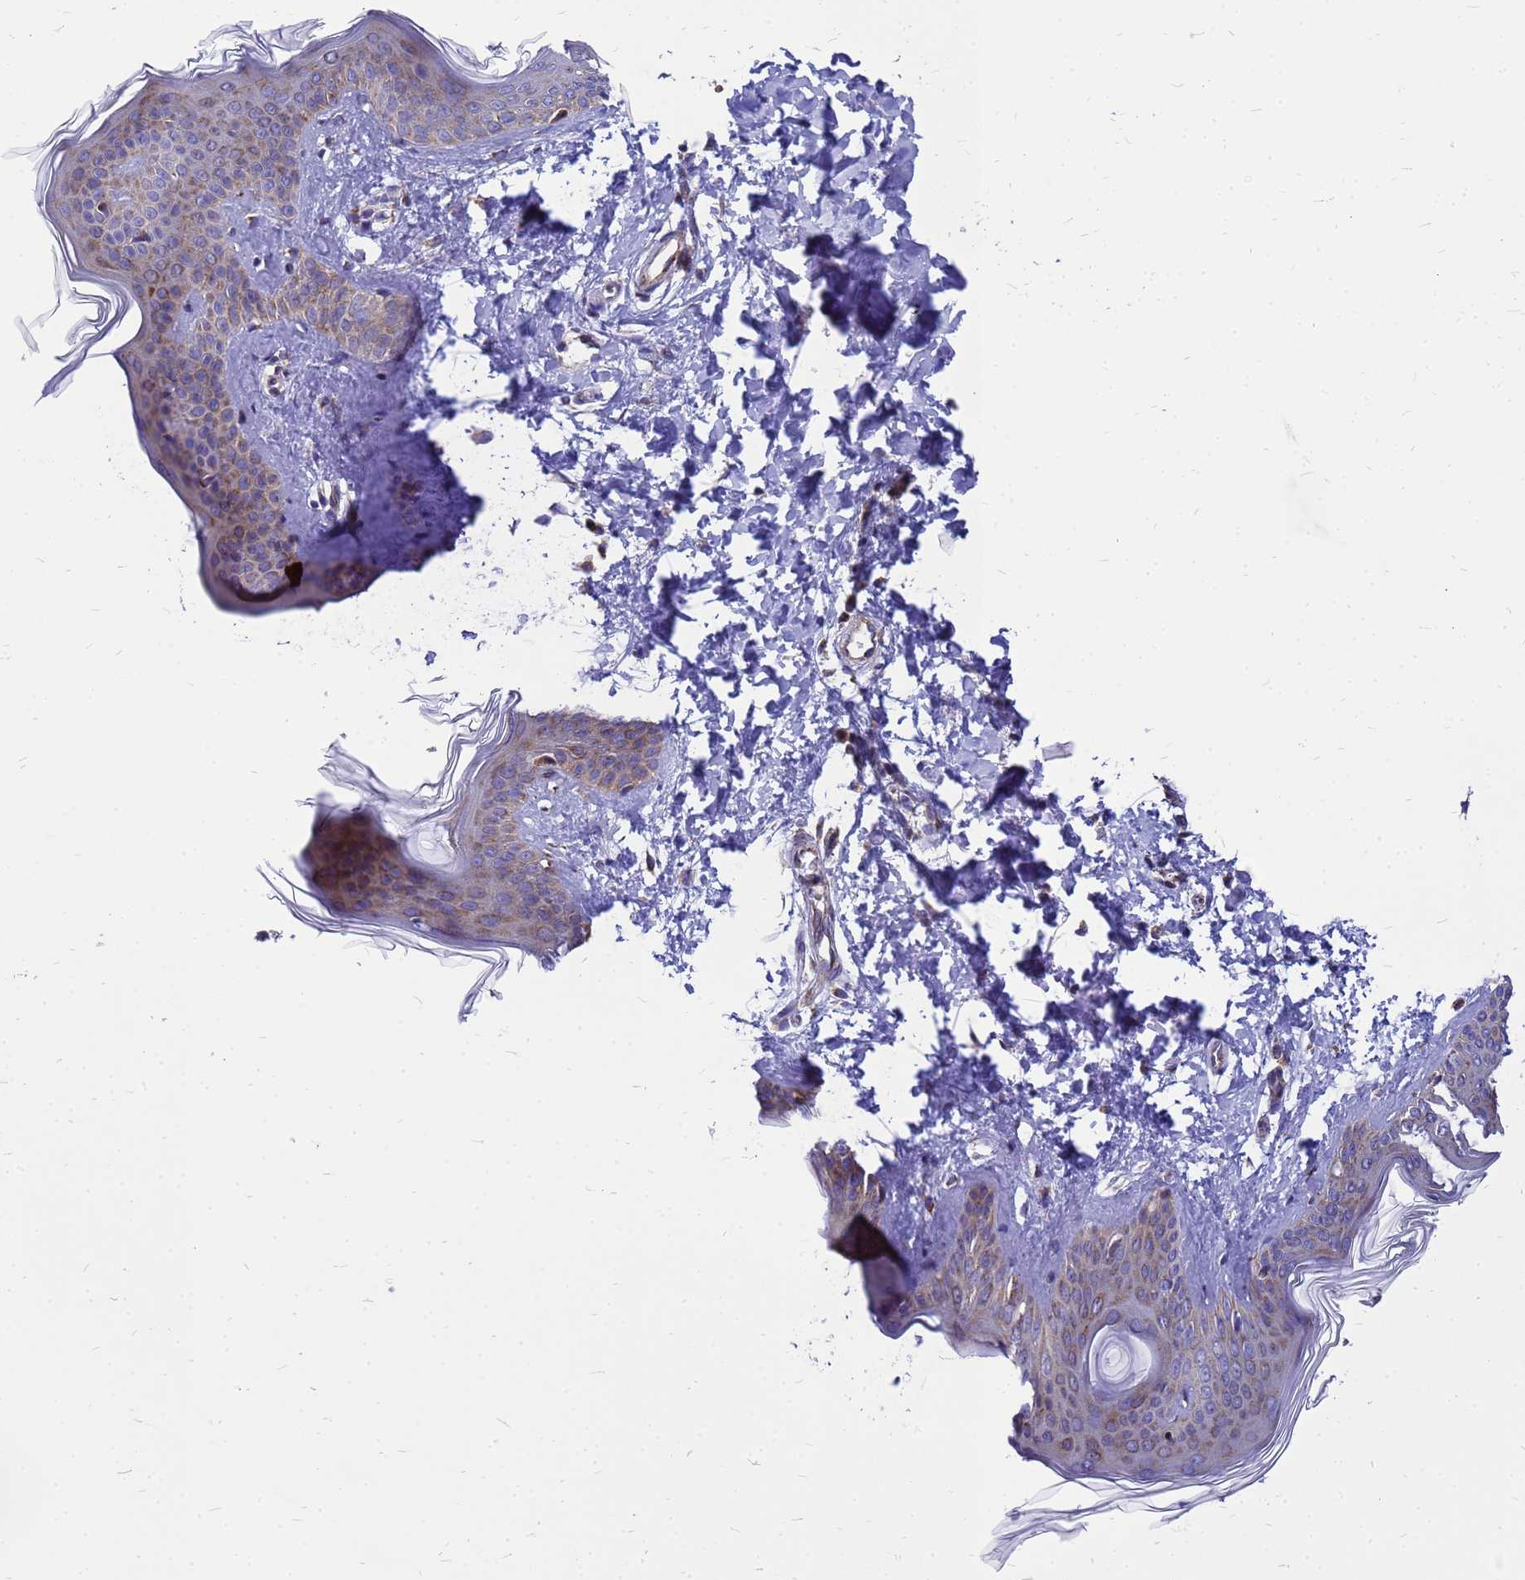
{"staining": {"intensity": "weak", "quantity": "<25%", "location": "cytoplasmic/membranous"}, "tissue": "skin", "cell_type": "Fibroblasts", "image_type": "normal", "snomed": [{"axis": "morphology", "description": "Normal tissue, NOS"}, {"axis": "topography", "description": "Skin"}], "caption": "DAB immunohistochemical staining of normal human skin reveals no significant positivity in fibroblasts.", "gene": "CMC4", "patient": {"sex": "female", "age": 17}}